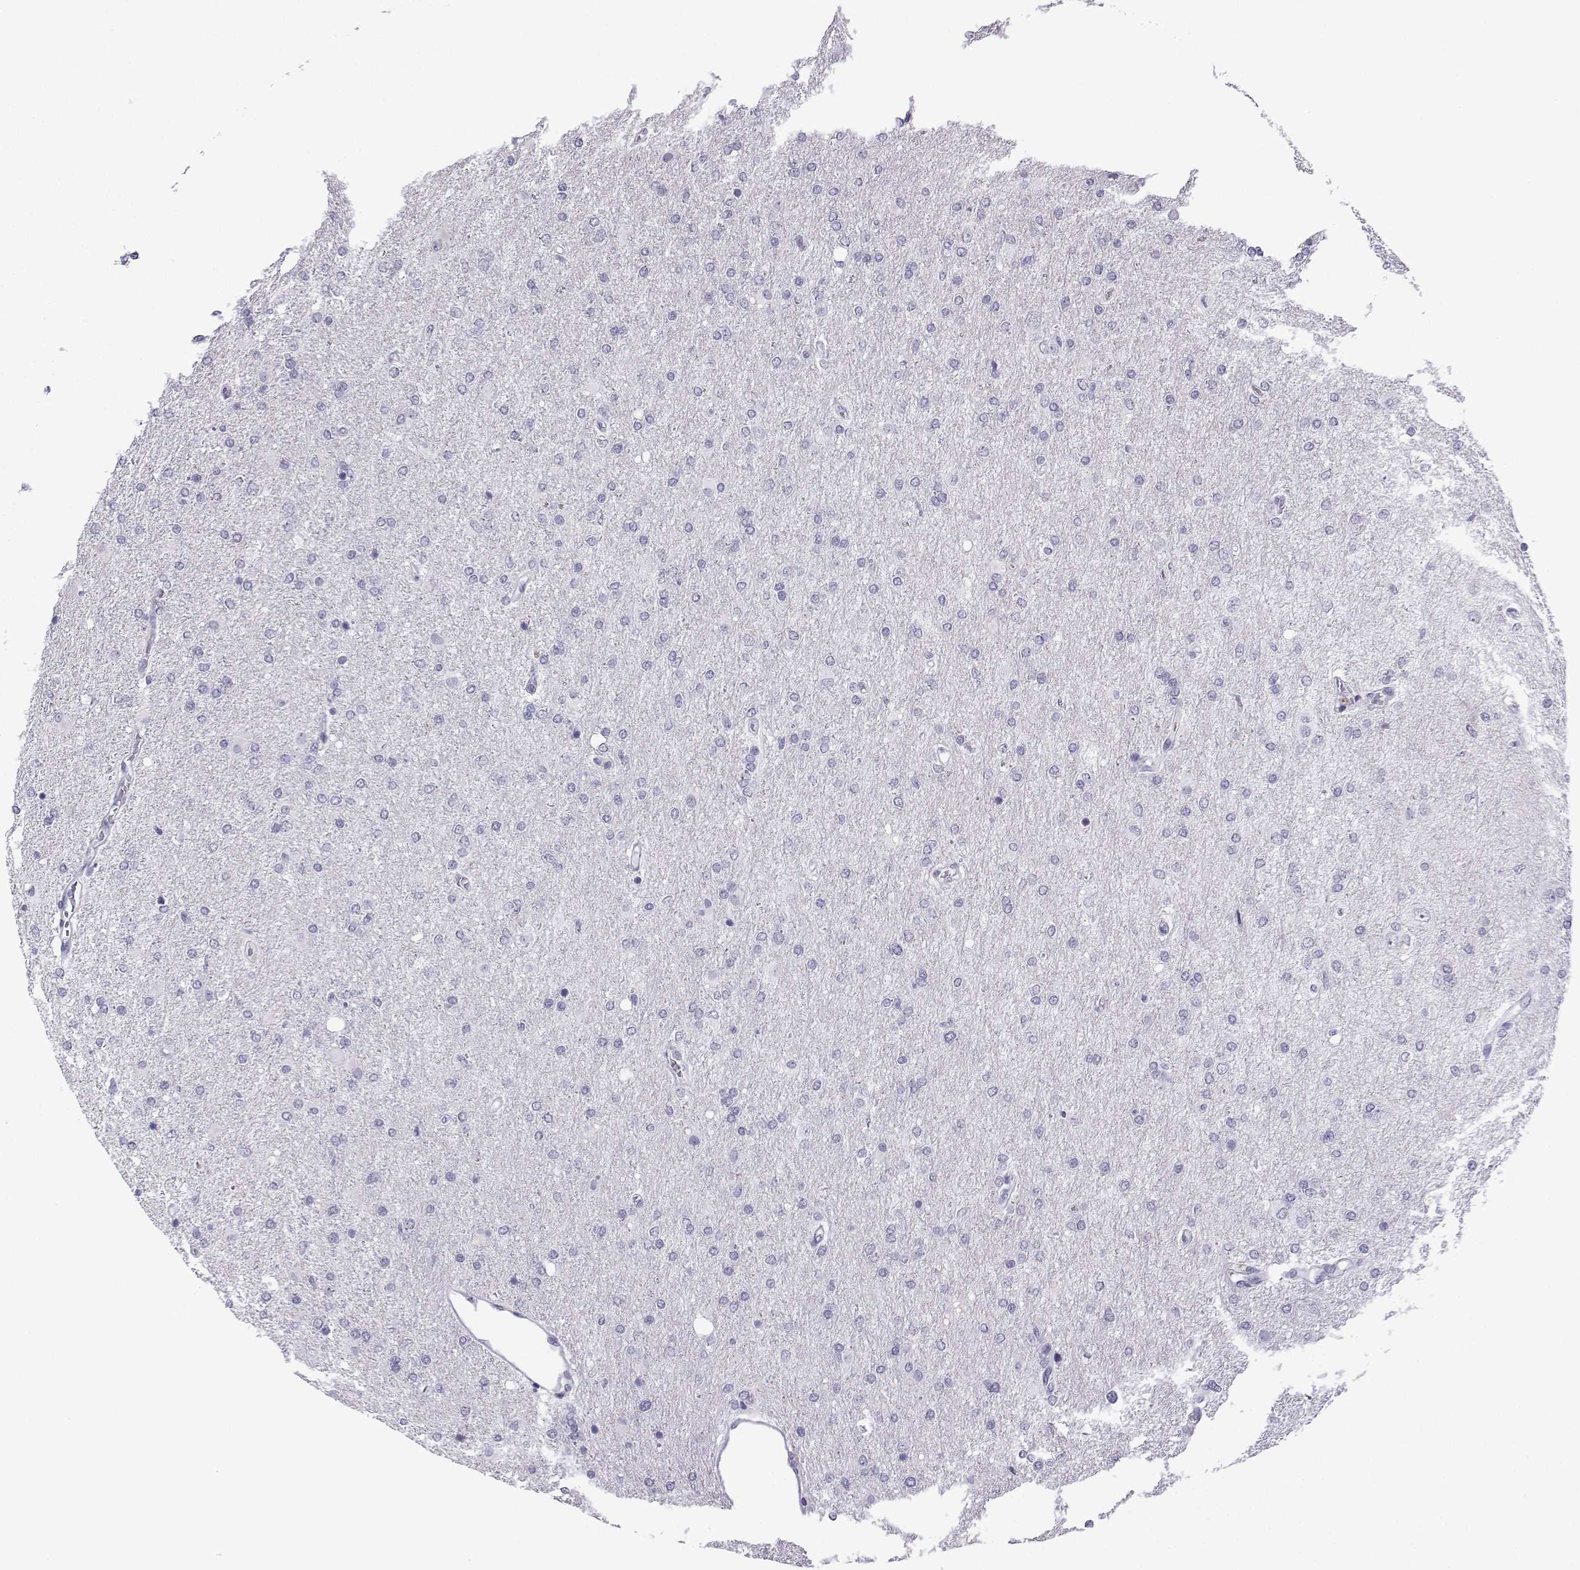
{"staining": {"intensity": "negative", "quantity": "none", "location": "none"}, "tissue": "glioma", "cell_type": "Tumor cells", "image_type": "cancer", "snomed": [{"axis": "morphology", "description": "Glioma, malignant, High grade"}, {"axis": "topography", "description": "Cerebral cortex"}], "caption": "DAB immunohistochemical staining of human glioma shows no significant positivity in tumor cells. (Brightfield microscopy of DAB (3,3'-diaminobenzidine) immunohistochemistry (IHC) at high magnification).", "gene": "MRGBP", "patient": {"sex": "male", "age": 70}}